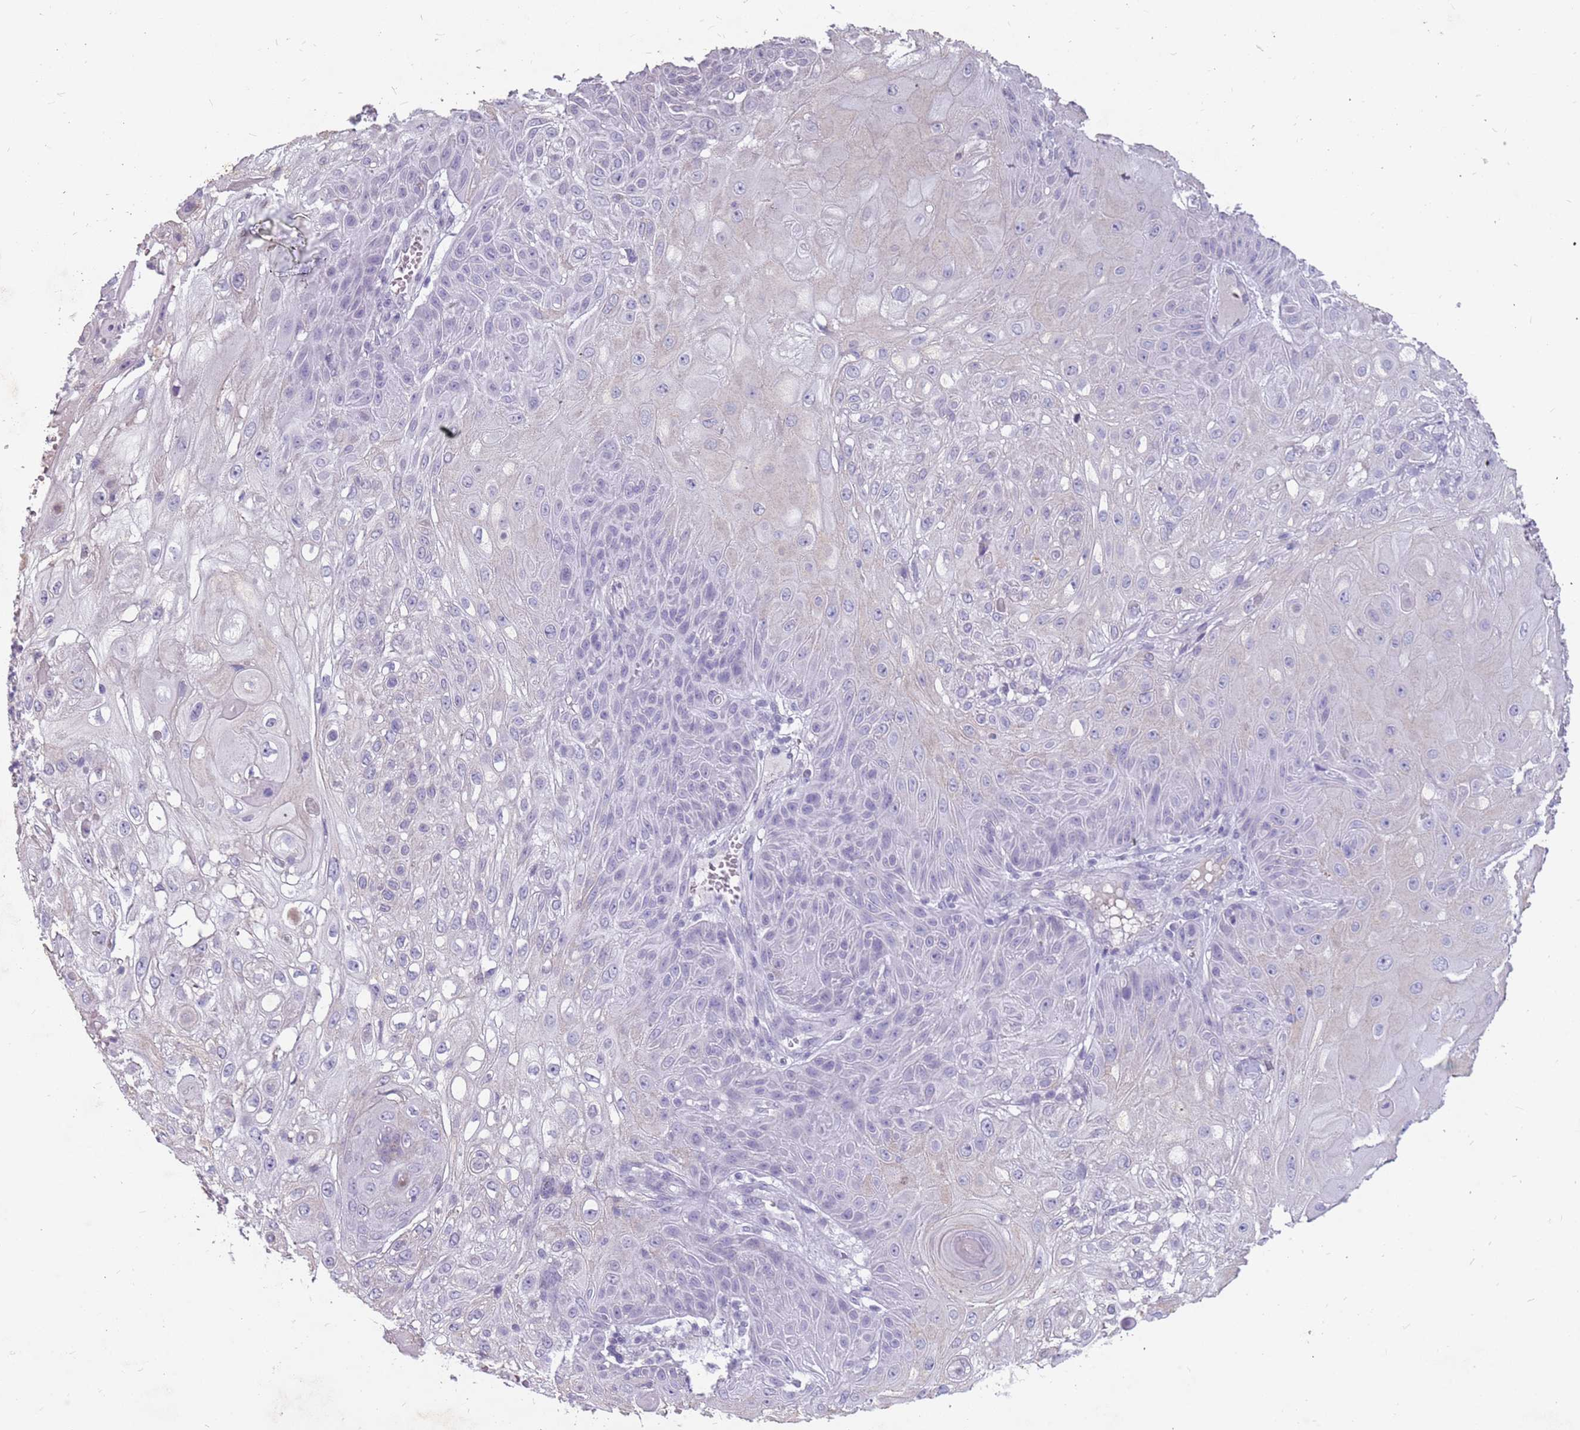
{"staining": {"intensity": "negative", "quantity": "none", "location": "none"}, "tissue": "skin cancer", "cell_type": "Tumor cells", "image_type": "cancer", "snomed": [{"axis": "morphology", "description": "Normal tissue, NOS"}, {"axis": "morphology", "description": "Squamous cell carcinoma, NOS"}, {"axis": "topography", "description": "Skin"}, {"axis": "topography", "description": "Cartilage tissue"}], "caption": "Tumor cells show no significant protein expression in skin cancer (squamous cell carcinoma). Brightfield microscopy of IHC stained with DAB (3,3'-diaminobenzidine) (brown) and hematoxylin (blue), captured at high magnification.", "gene": "NEK6", "patient": {"sex": "female", "age": 79}}